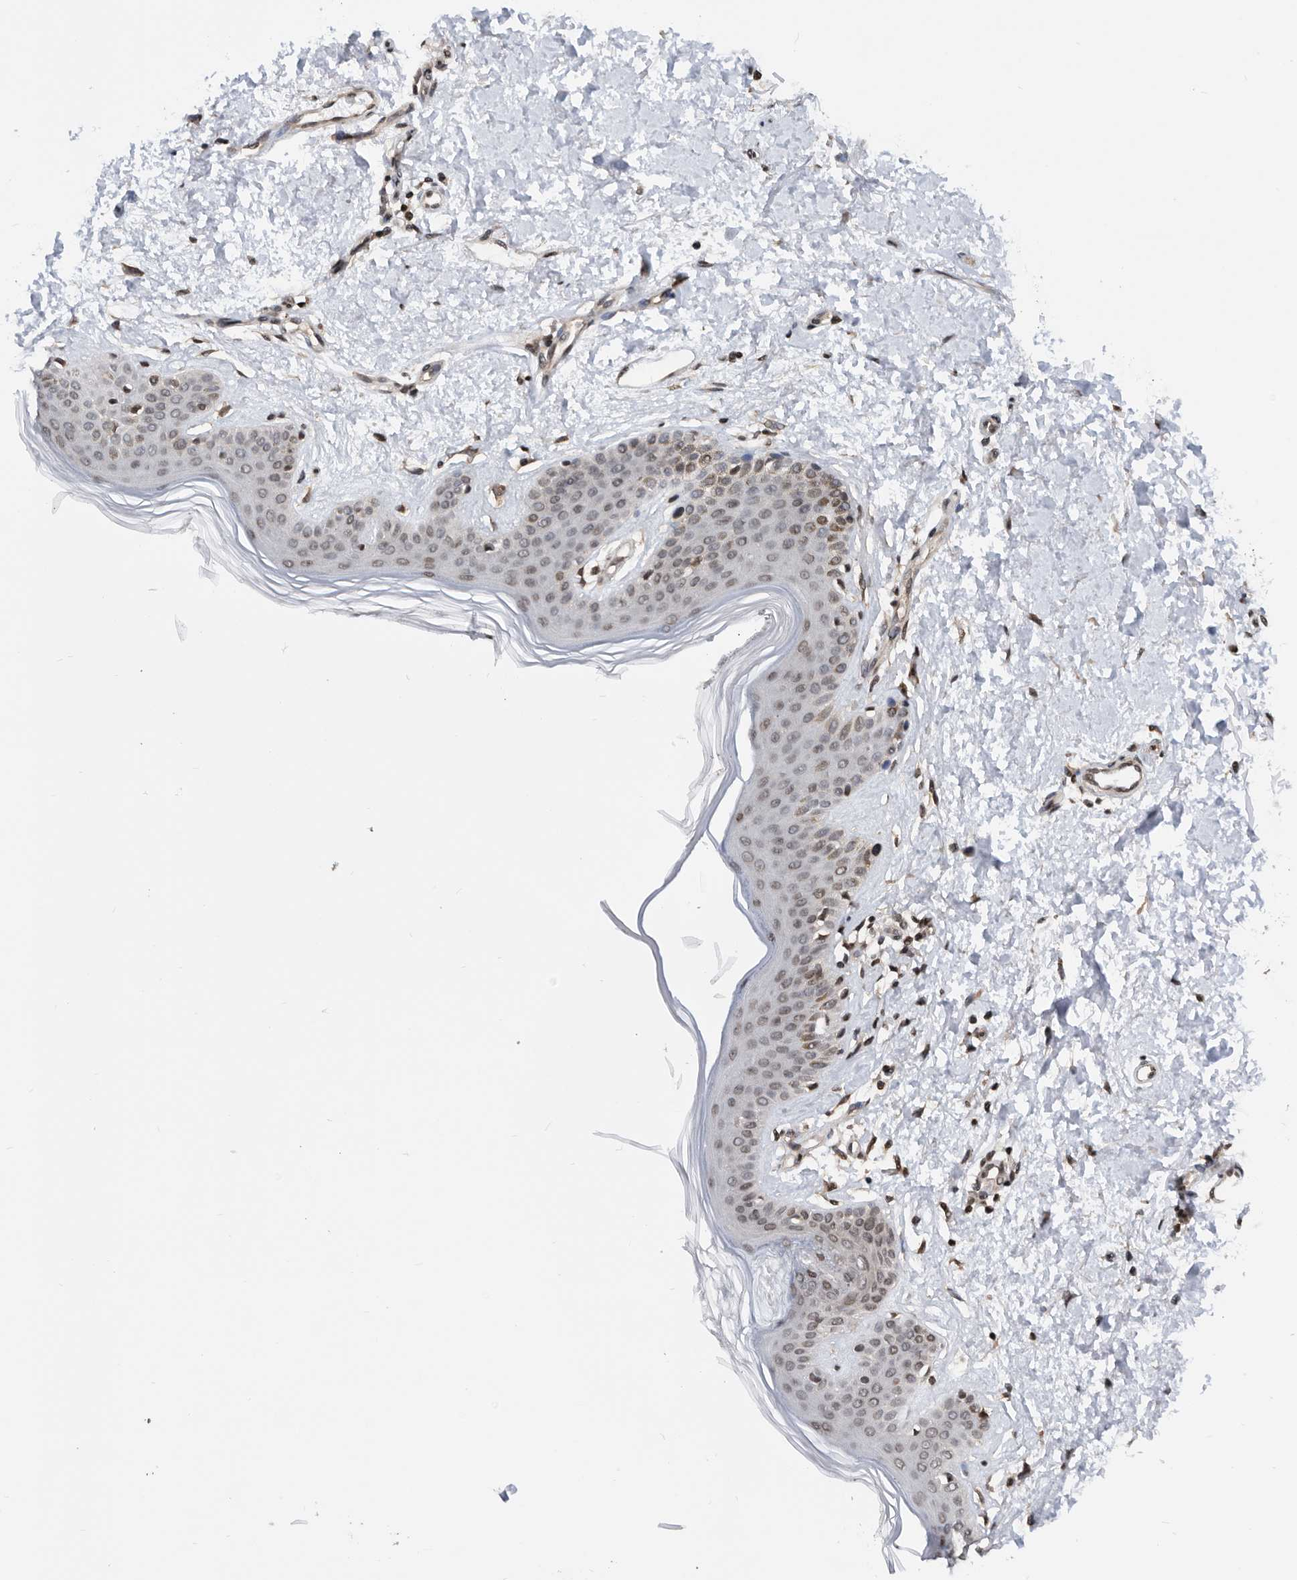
{"staining": {"intensity": "moderate", "quantity": ">75%", "location": "nuclear"}, "tissue": "skin", "cell_type": "Fibroblasts", "image_type": "normal", "snomed": [{"axis": "morphology", "description": "Normal tissue, NOS"}, {"axis": "topography", "description": "Skin"}], "caption": "The photomicrograph demonstrates a brown stain indicating the presence of a protein in the nuclear of fibroblasts in skin.", "gene": "SNRNP48", "patient": {"sex": "female", "age": 64}}